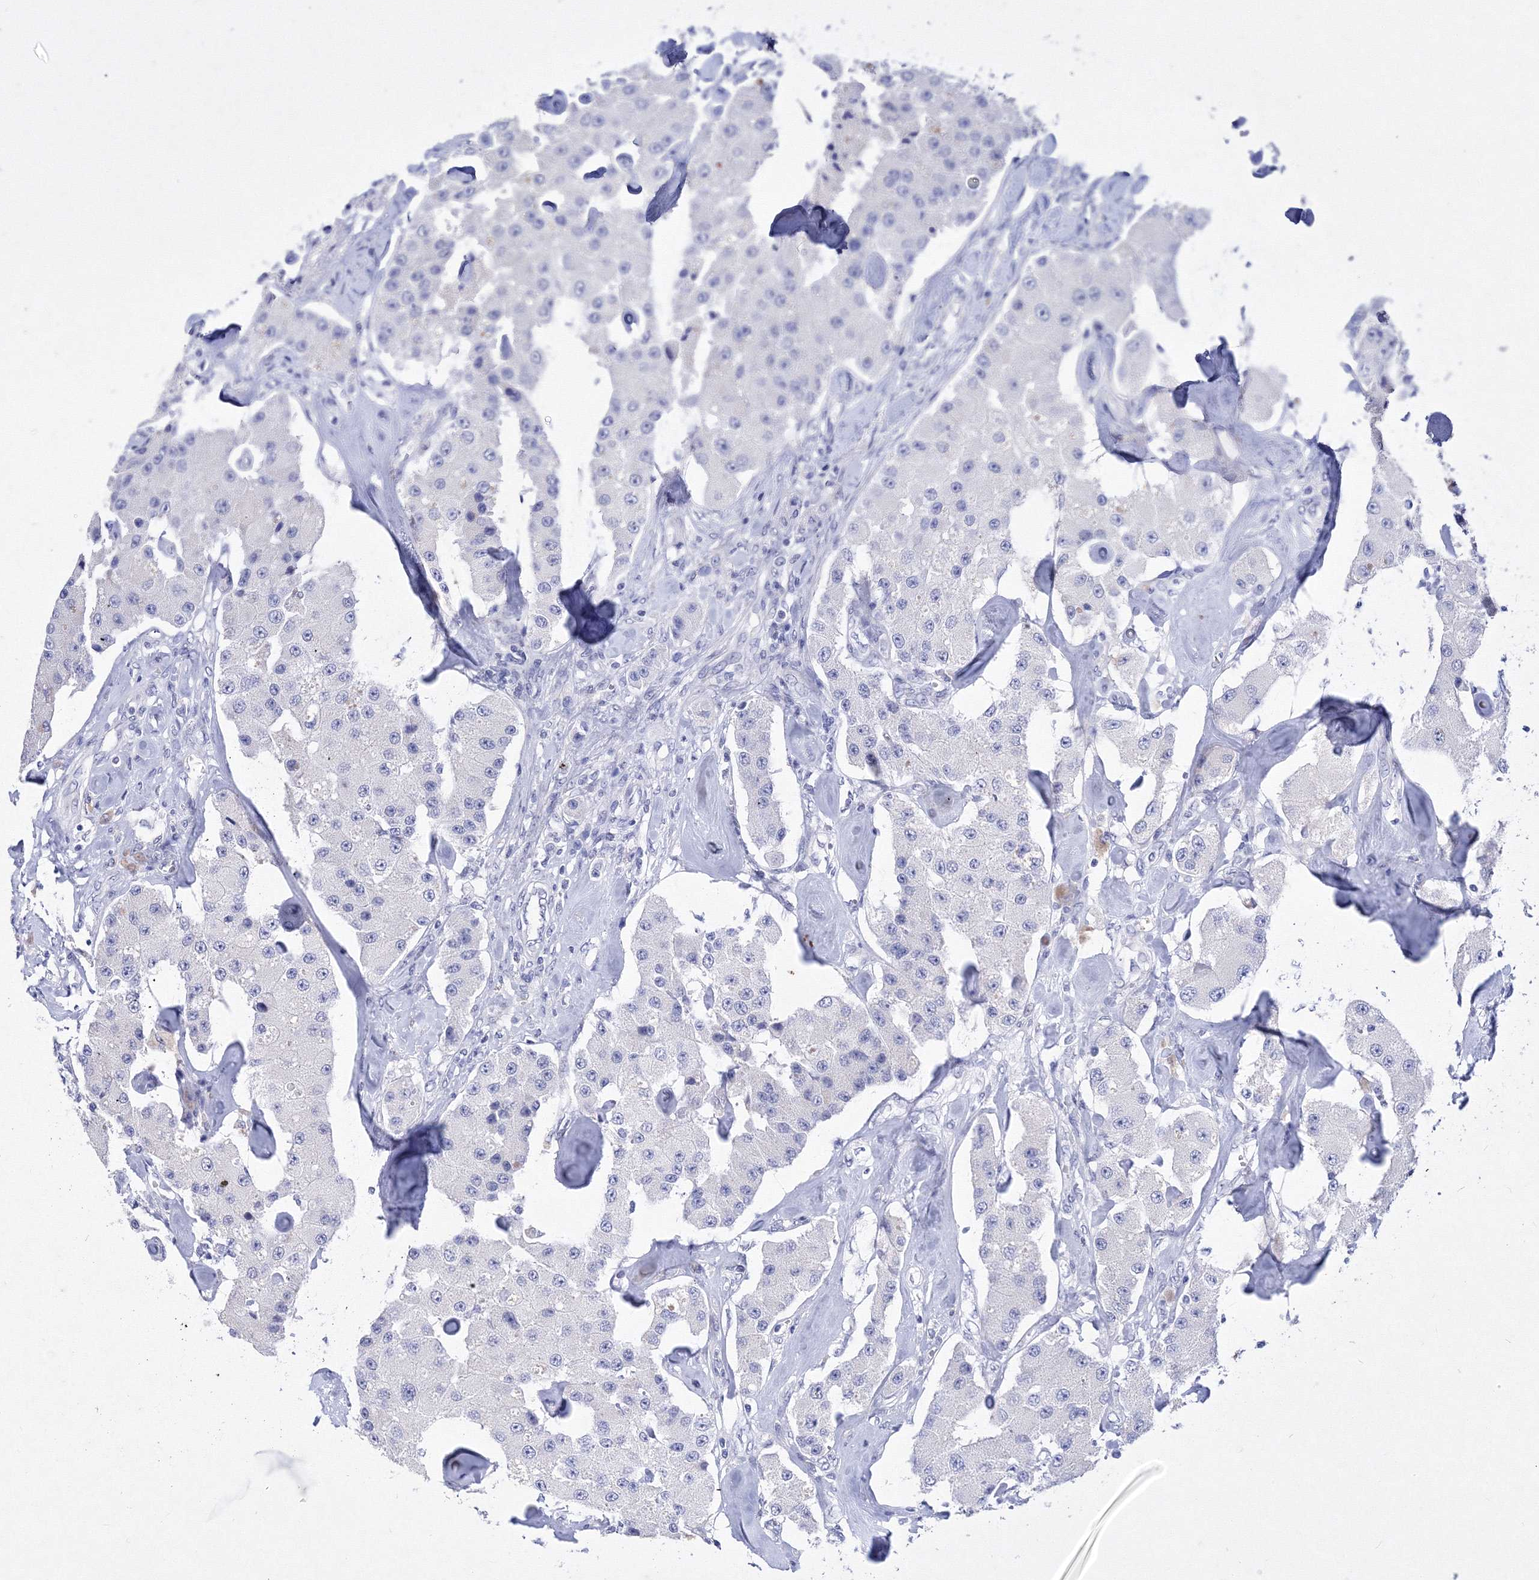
{"staining": {"intensity": "negative", "quantity": "none", "location": "none"}, "tissue": "carcinoid", "cell_type": "Tumor cells", "image_type": "cancer", "snomed": [{"axis": "morphology", "description": "Carcinoid, malignant, NOS"}, {"axis": "topography", "description": "Pancreas"}], "caption": "High power microscopy histopathology image of an IHC photomicrograph of carcinoid, revealing no significant expression in tumor cells. Nuclei are stained in blue.", "gene": "GPN1", "patient": {"sex": "male", "age": 41}}